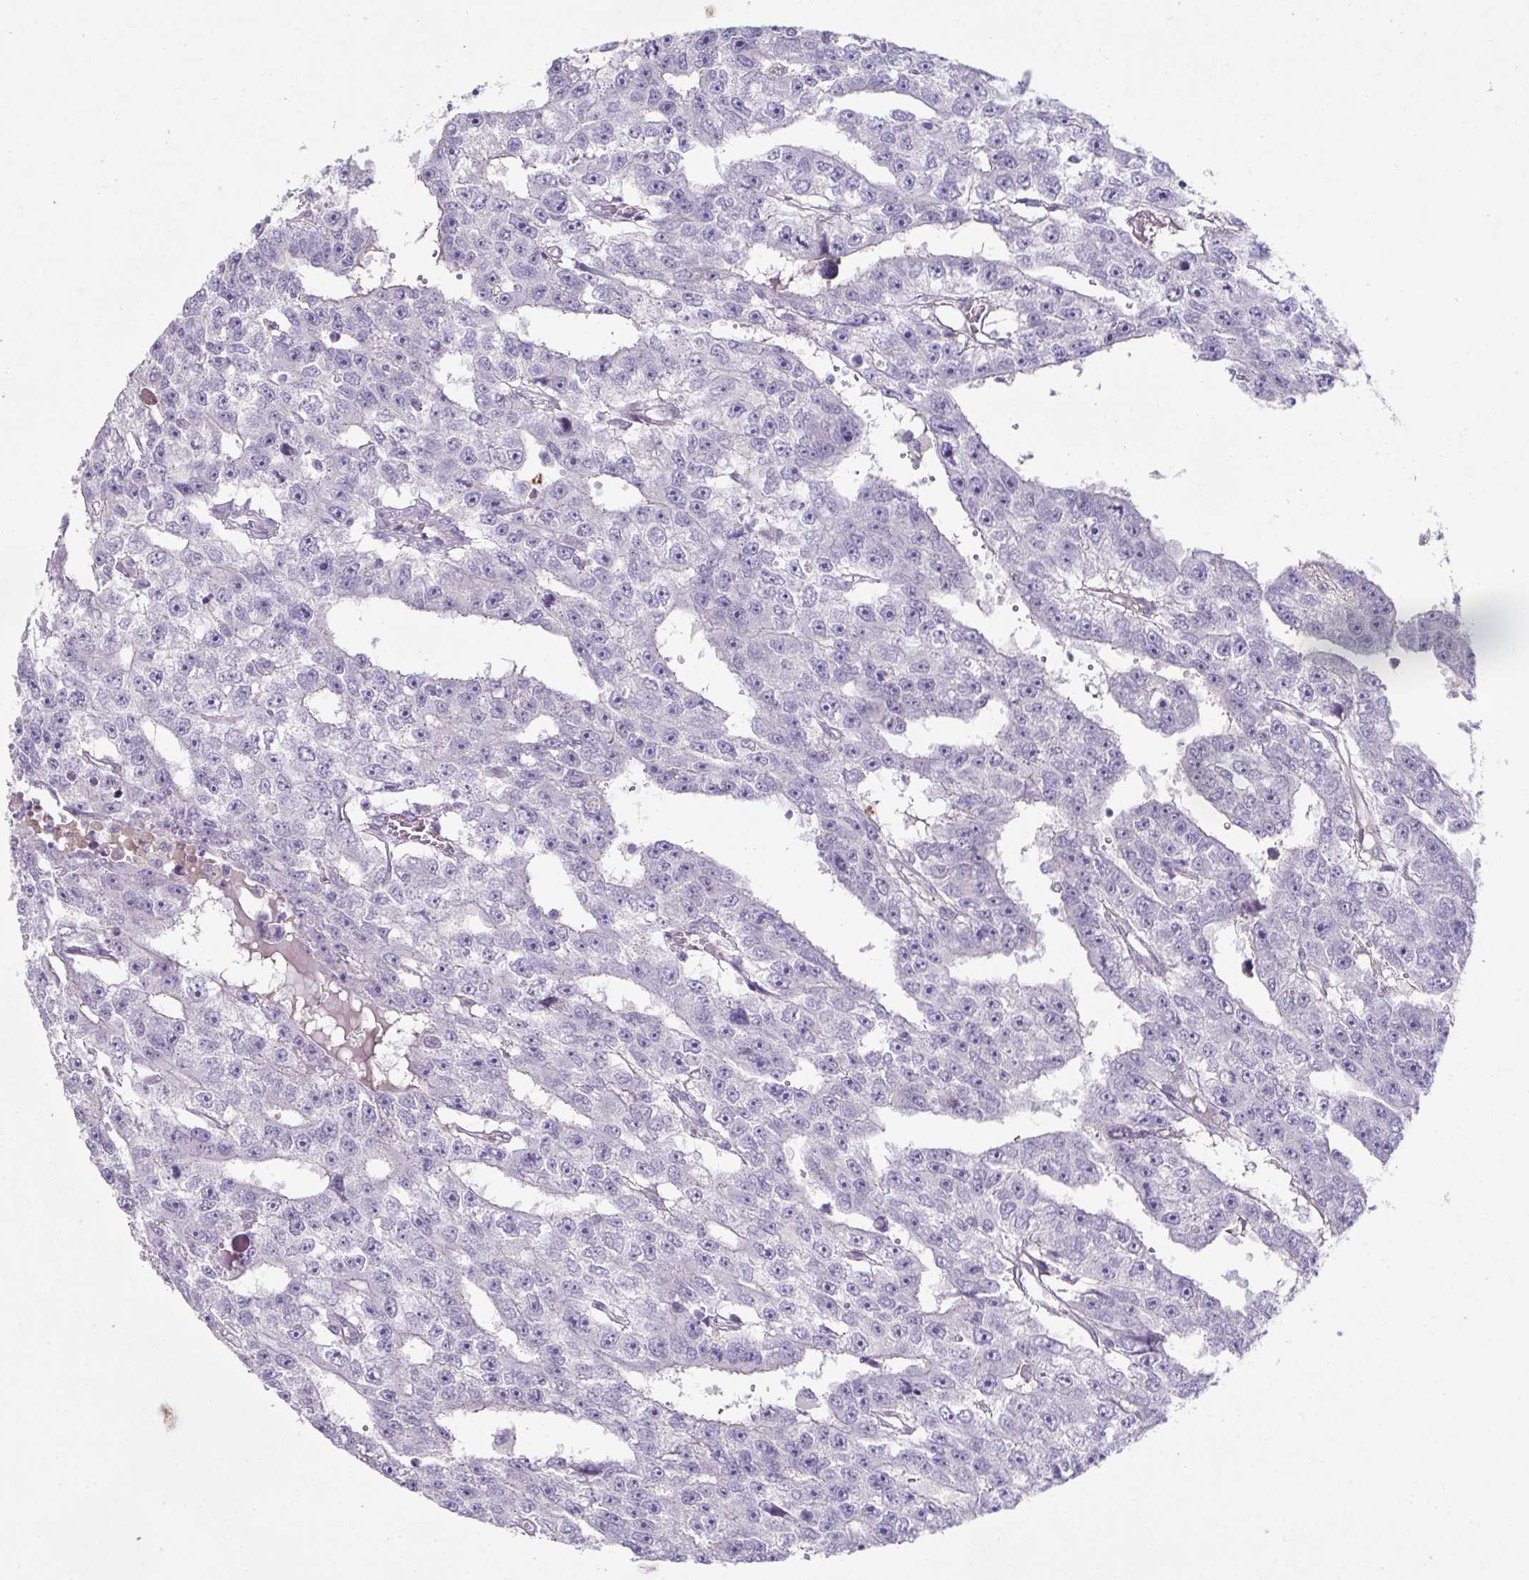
{"staining": {"intensity": "negative", "quantity": "none", "location": "none"}, "tissue": "testis cancer", "cell_type": "Tumor cells", "image_type": "cancer", "snomed": [{"axis": "morphology", "description": "Carcinoma, Embryonal, NOS"}, {"axis": "topography", "description": "Testis"}], "caption": "Tumor cells are negative for protein expression in human testis embryonal carcinoma.", "gene": "ADAM21", "patient": {"sex": "male", "age": 20}}